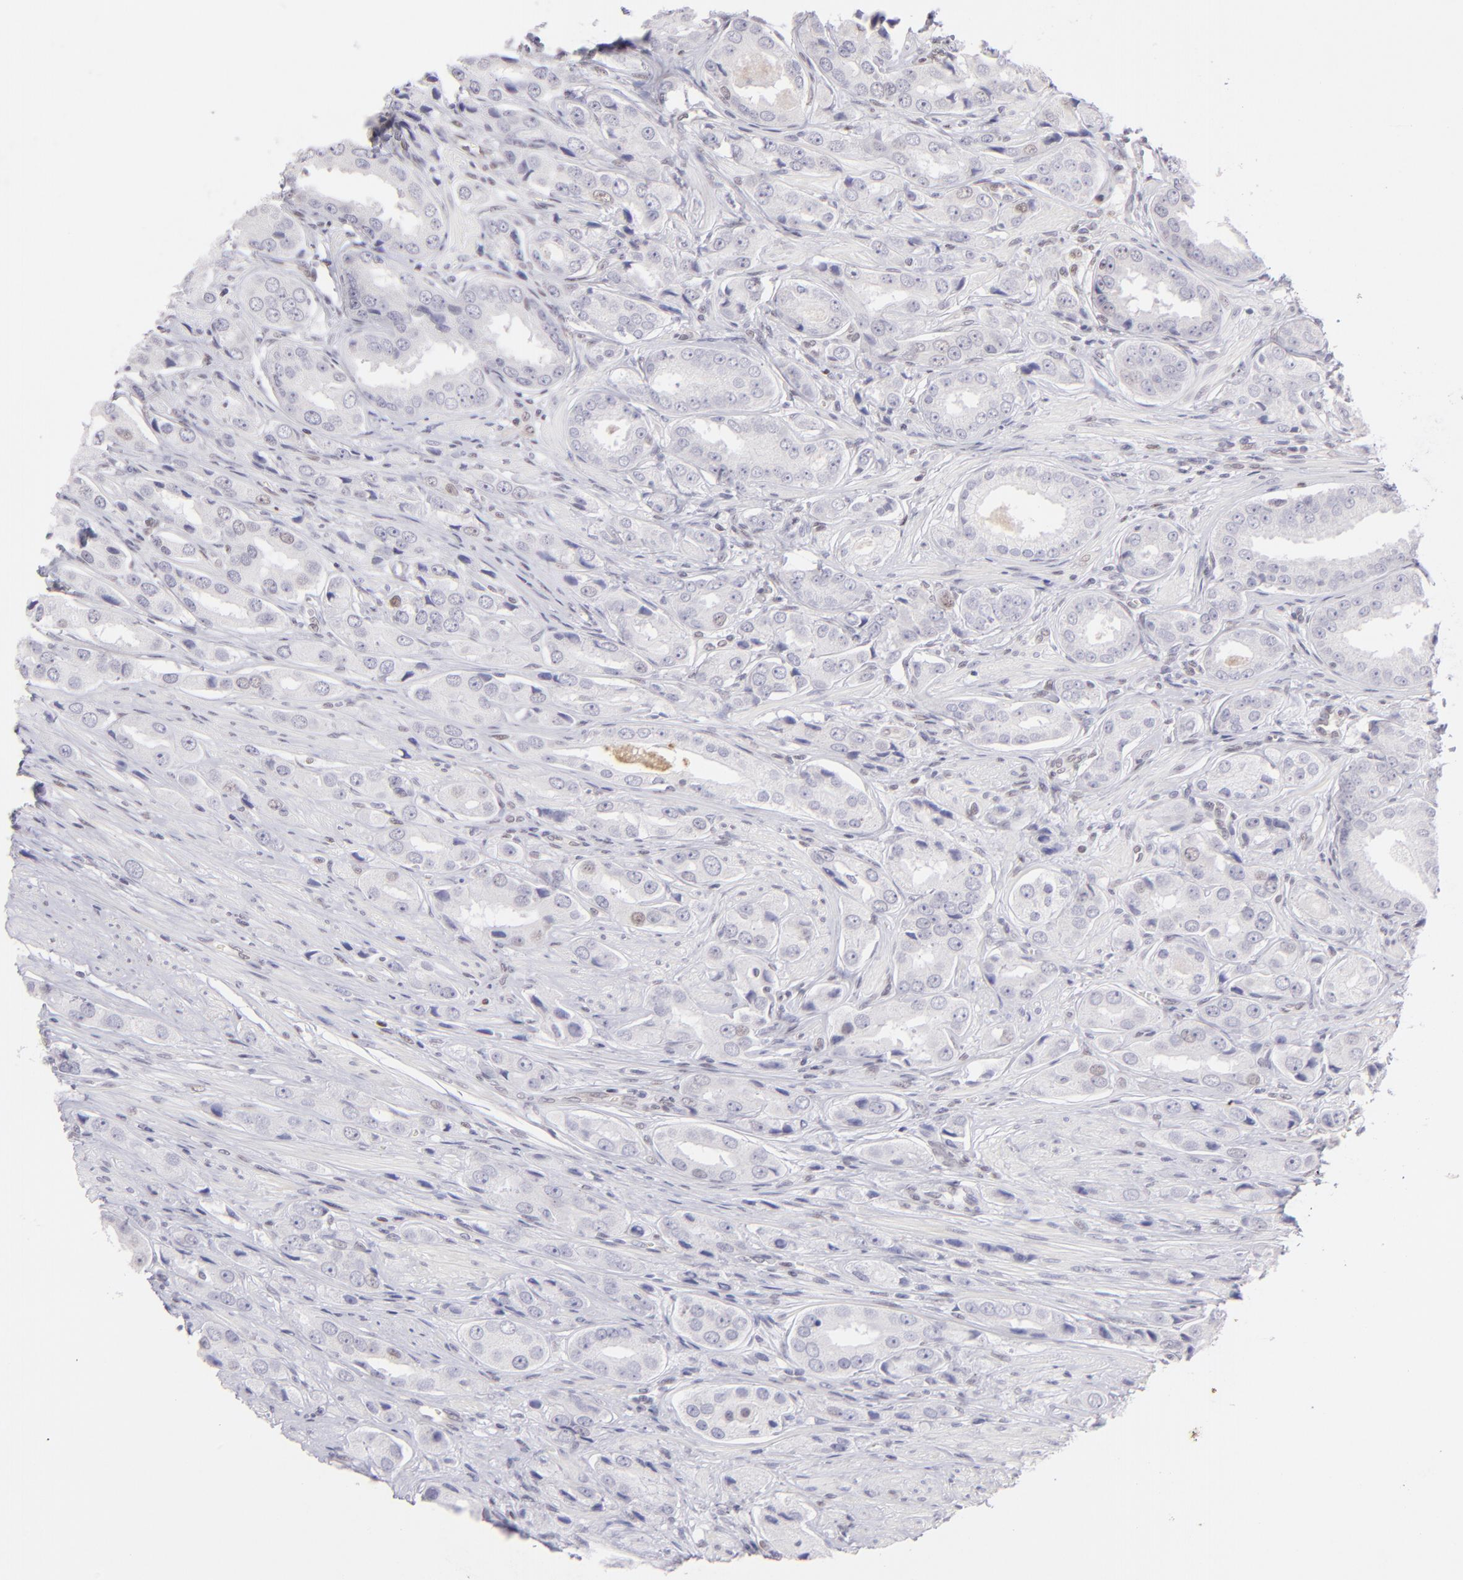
{"staining": {"intensity": "negative", "quantity": "none", "location": "none"}, "tissue": "prostate cancer", "cell_type": "Tumor cells", "image_type": "cancer", "snomed": [{"axis": "morphology", "description": "Adenocarcinoma, Medium grade"}, {"axis": "topography", "description": "Prostate"}], "caption": "Tumor cells are negative for protein expression in human adenocarcinoma (medium-grade) (prostate).", "gene": "POU2F1", "patient": {"sex": "male", "age": 53}}